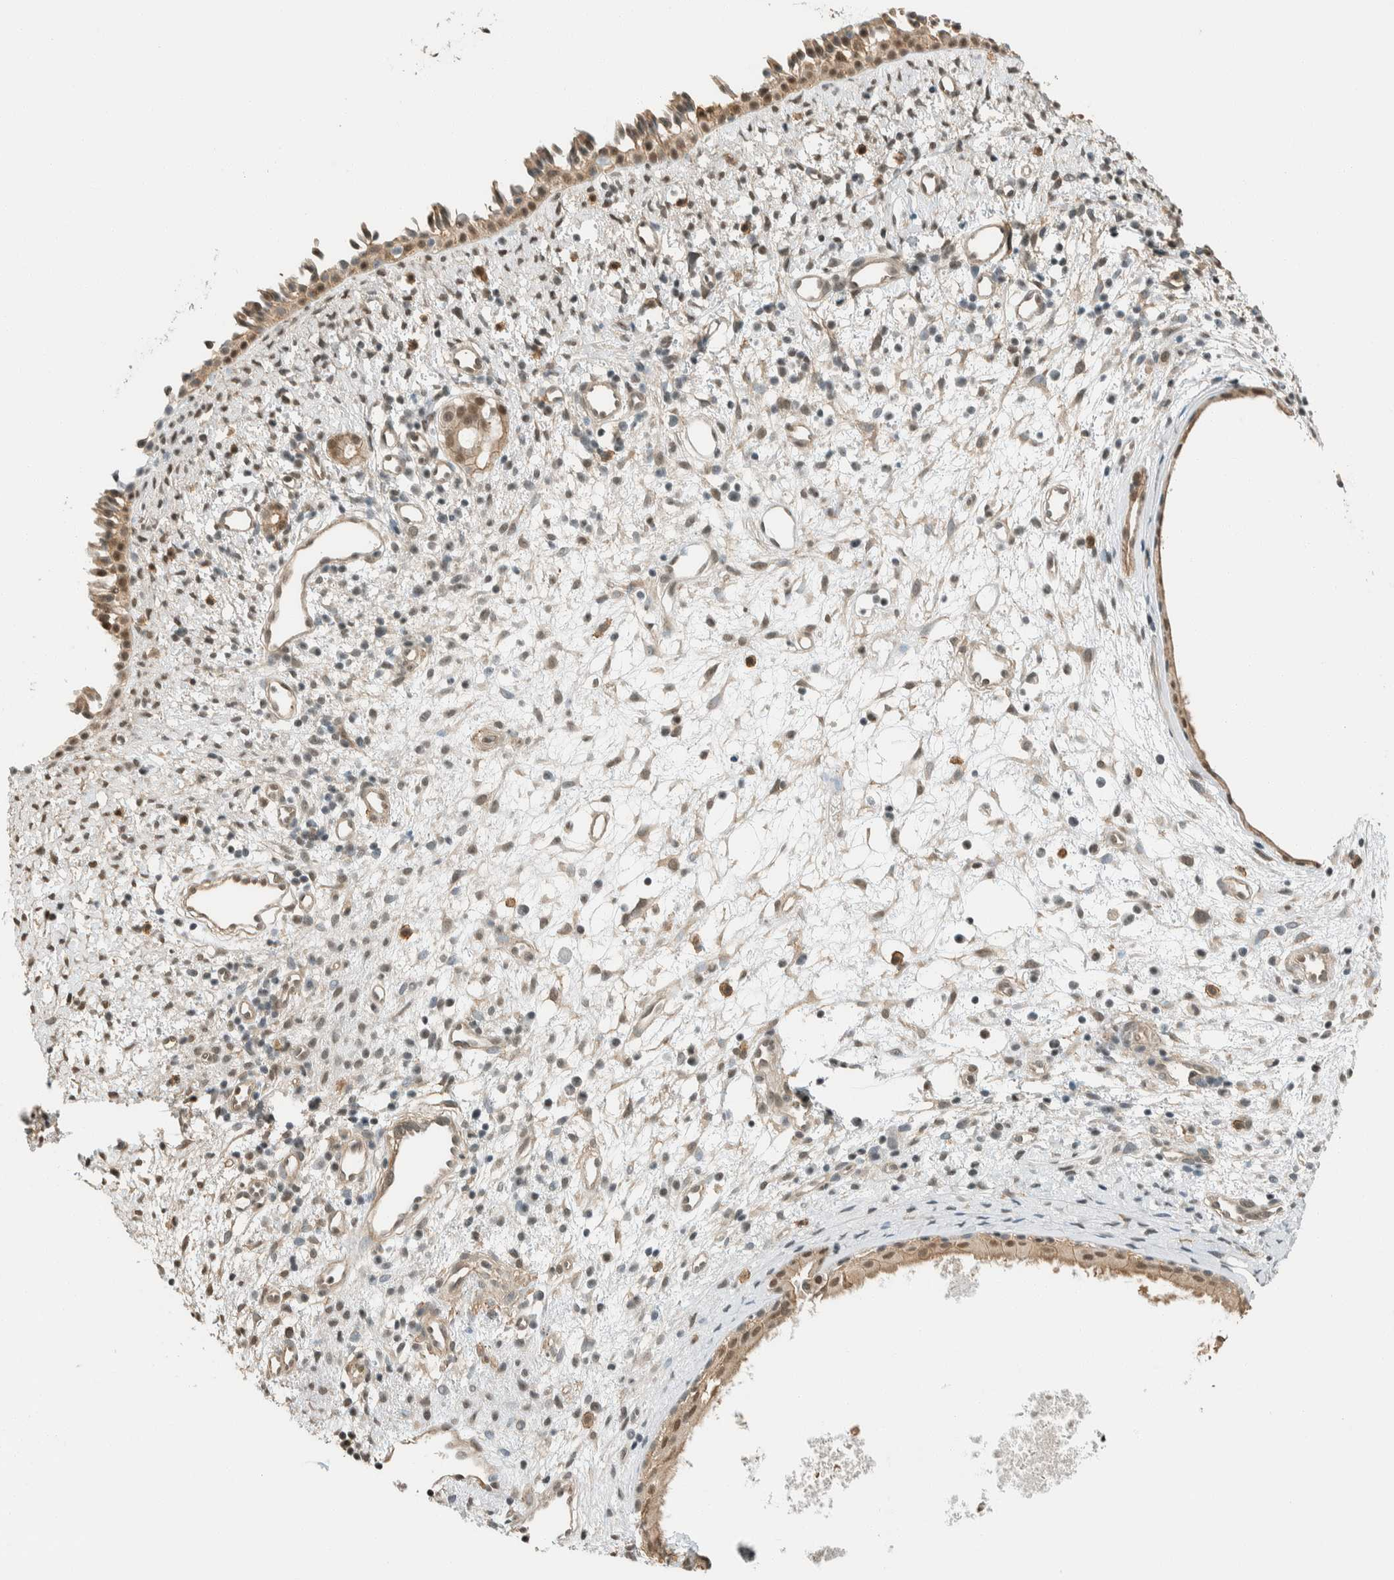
{"staining": {"intensity": "moderate", "quantity": ">75%", "location": "cytoplasmic/membranous"}, "tissue": "nasopharynx", "cell_type": "Respiratory epithelial cells", "image_type": "normal", "snomed": [{"axis": "morphology", "description": "Normal tissue, NOS"}, {"axis": "topography", "description": "Nasopharynx"}], "caption": "Approximately >75% of respiratory epithelial cells in unremarkable nasopharynx demonstrate moderate cytoplasmic/membranous protein positivity as visualized by brown immunohistochemical staining.", "gene": "NIBAN2", "patient": {"sex": "male", "age": 22}}